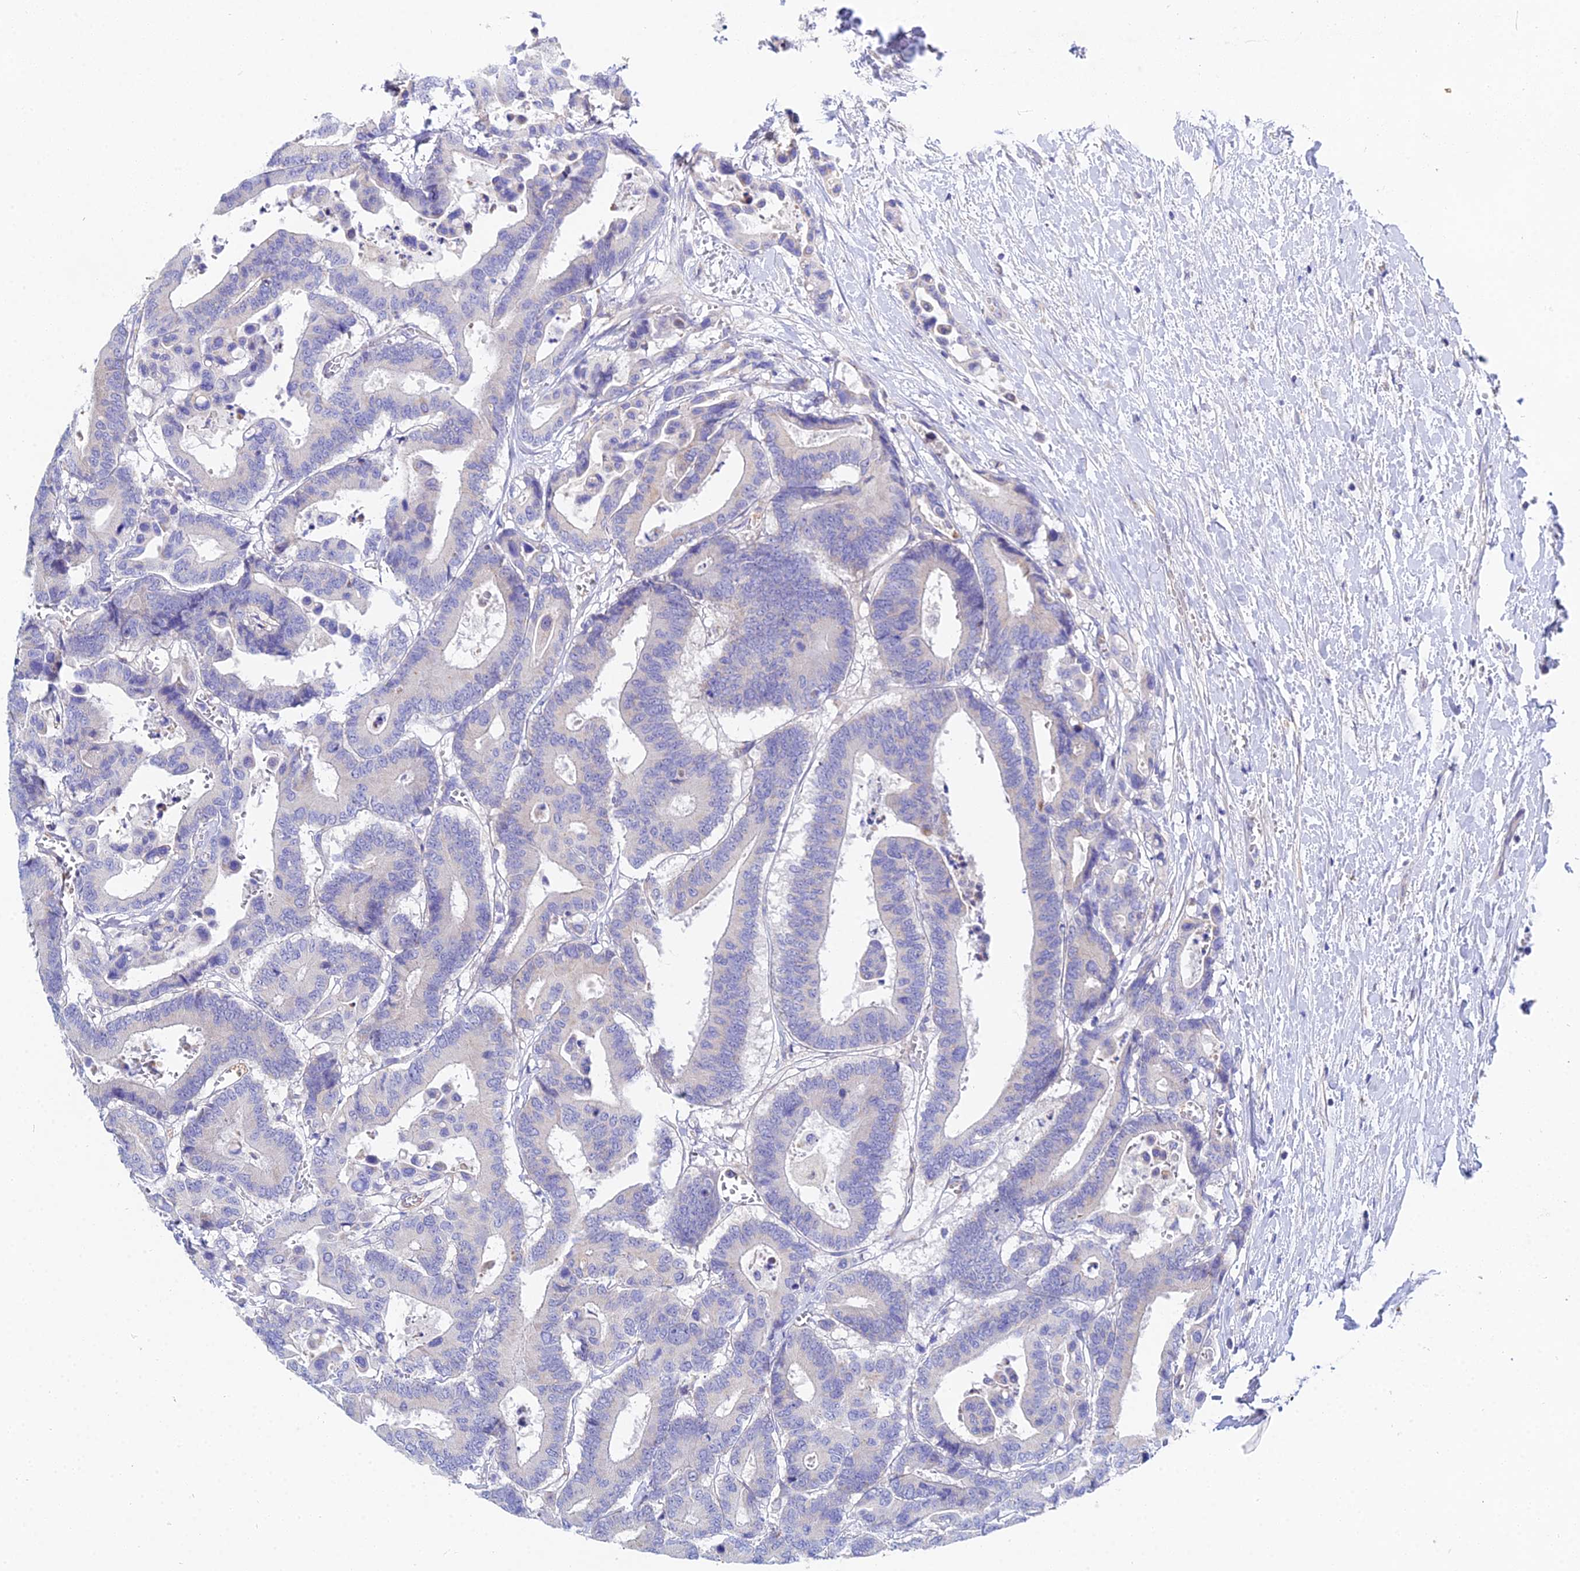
{"staining": {"intensity": "negative", "quantity": "none", "location": "none"}, "tissue": "colorectal cancer", "cell_type": "Tumor cells", "image_type": "cancer", "snomed": [{"axis": "morphology", "description": "Normal tissue, NOS"}, {"axis": "morphology", "description": "Adenocarcinoma, NOS"}, {"axis": "topography", "description": "Colon"}], "caption": "Tumor cells show no significant protein staining in colorectal cancer (adenocarcinoma).", "gene": "PPP2R2C", "patient": {"sex": "male", "age": 82}}